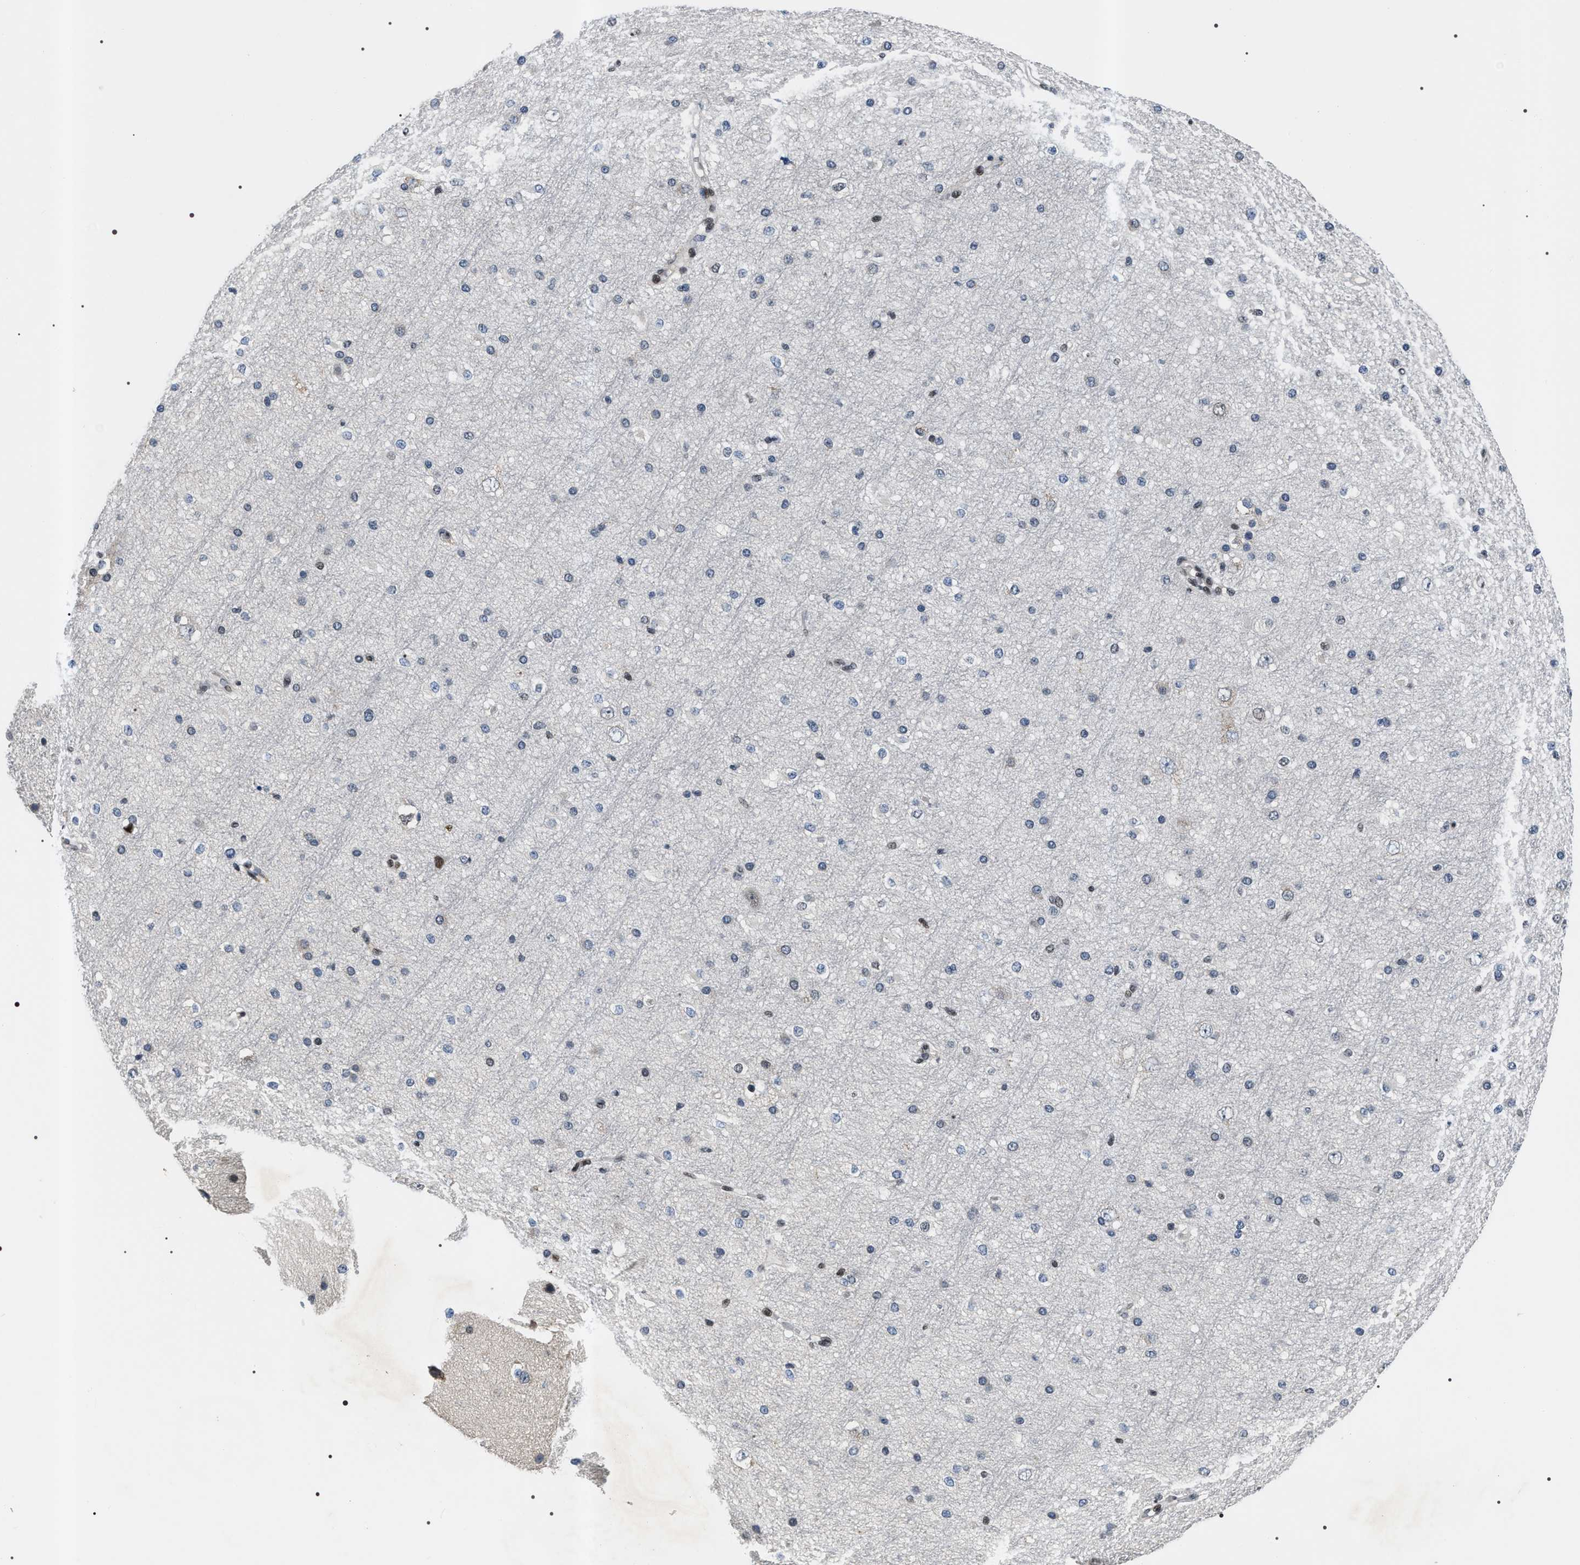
{"staining": {"intensity": "moderate", "quantity": ">75%", "location": "nuclear"}, "tissue": "cerebral cortex", "cell_type": "Endothelial cells", "image_type": "normal", "snomed": [{"axis": "morphology", "description": "Normal tissue, NOS"}, {"axis": "morphology", "description": "Developmental malformation"}, {"axis": "topography", "description": "Cerebral cortex"}], "caption": "Immunohistochemistry (IHC) of benign human cerebral cortex exhibits medium levels of moderate nuclear staining in approximately >75% of endothelial cells.", "gene": "C7orf25", "patient": {"sex": "female", "age": 30}}